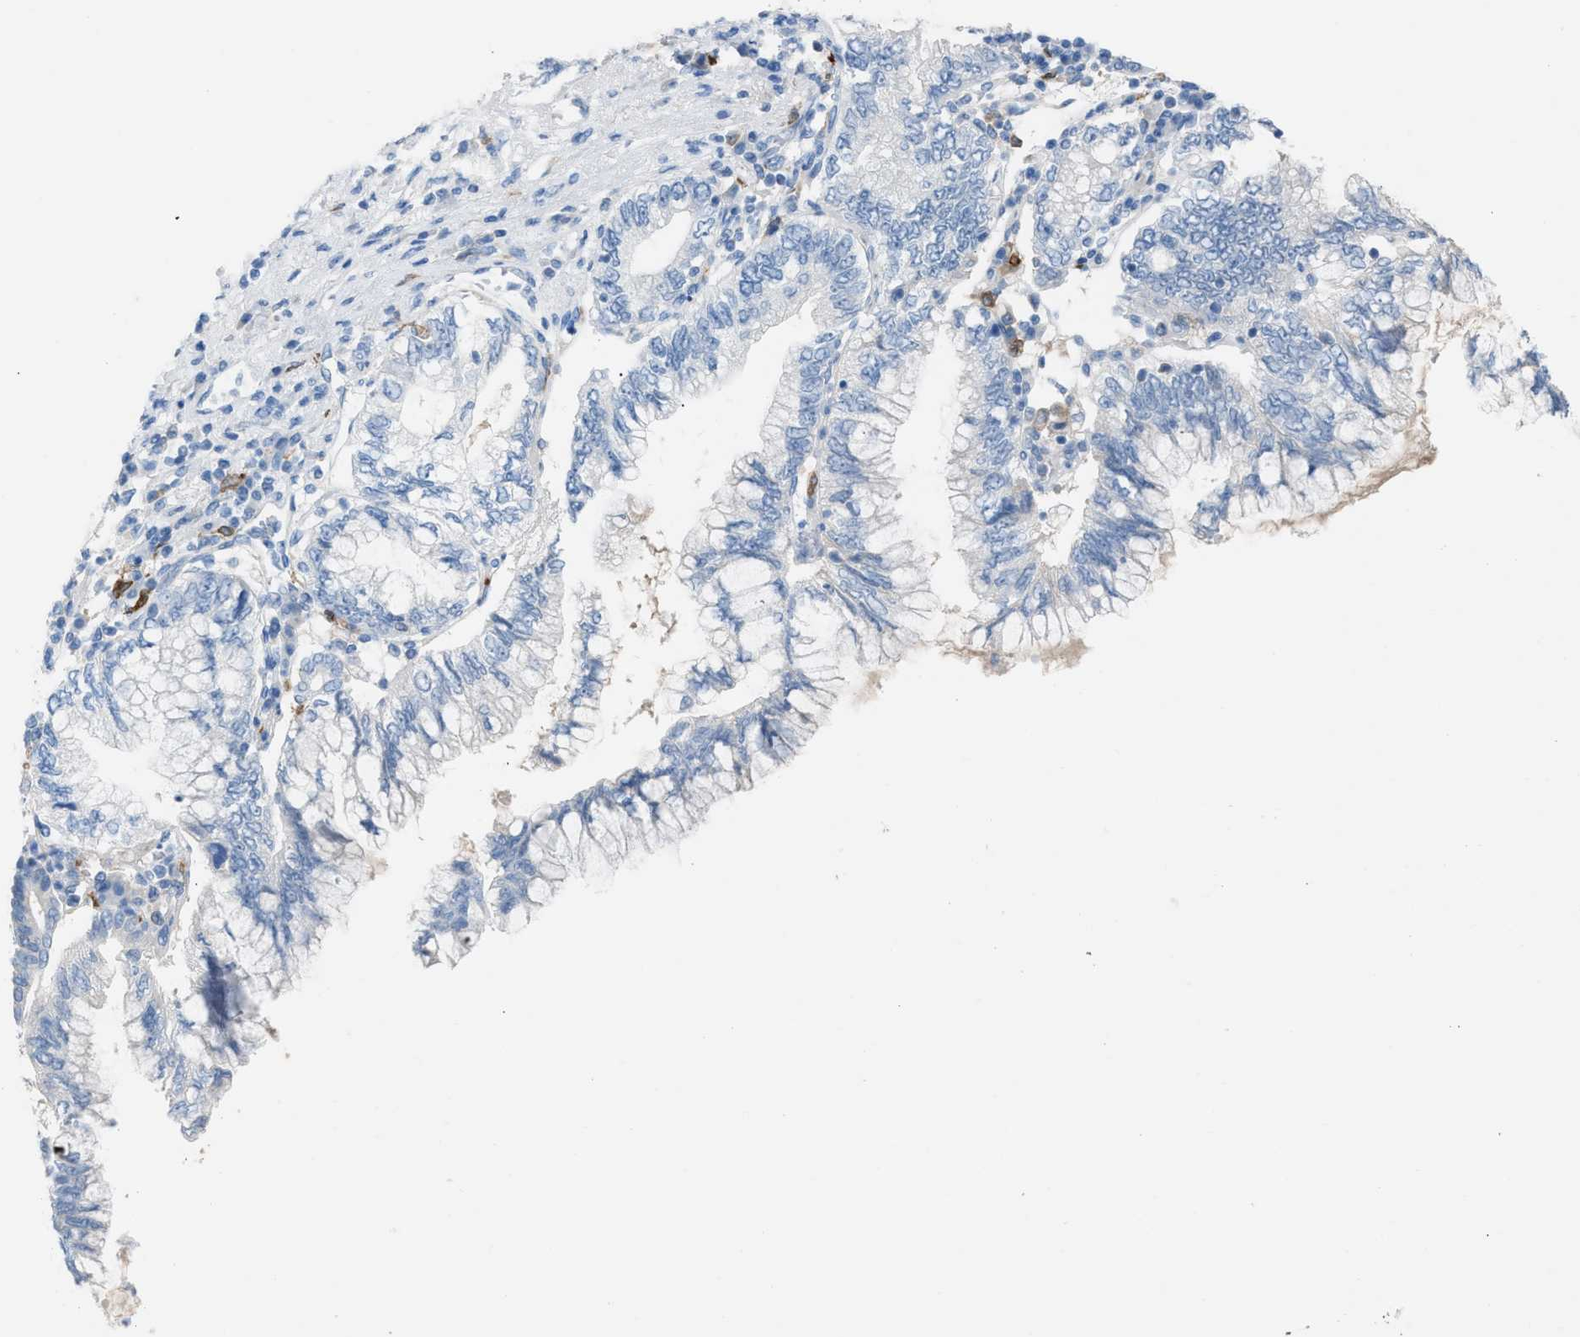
{"staining": {"intensity": "negative", "quantity": "none", "location": "none"}, "tissue": "pancreatic cancer", "cell_type": "Tumor cells", "image_type": "cancer", "snomed": [{"axis": "morphology", "description": "Adenocarcinoma, NOS"}, {"axis": "topography", "description": "Pancreas"}], "caption": "Immunohistochemistry (IHC) micrograph of pancreatic adenocarcinoma stained for a protein (brown), which shows no positivity in tumor cells. (Brightfield microscopy of DAB IHC at high magnification).", "gene": "CLEC10A", "patient": {"sex": "female", "age": 73}}